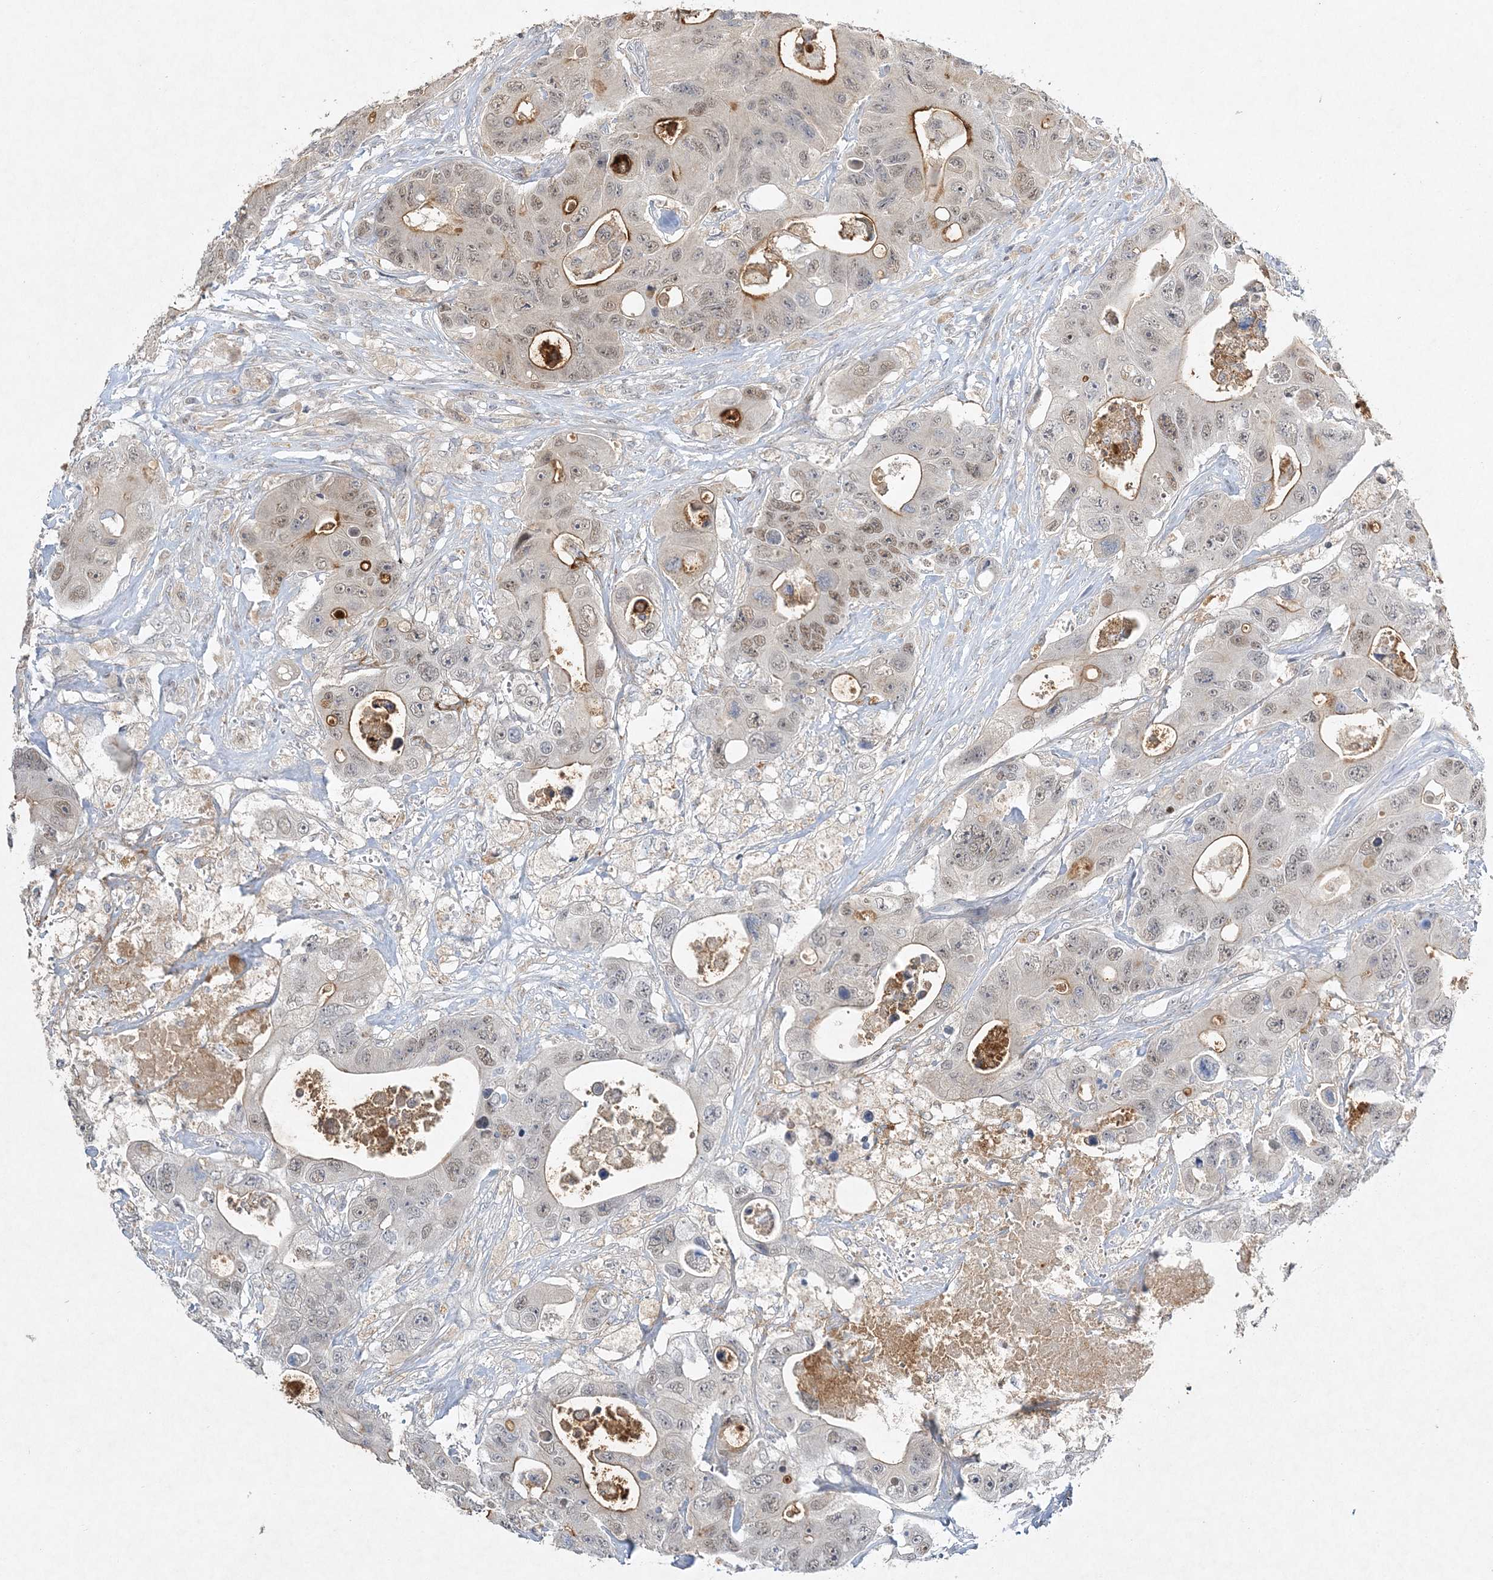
{"staining": {"intensity": "weak", "quantity": "25%-75%", "location": "nuclear"}, "tissue": "colorectal cancer", "cell_type": "Tumor cells", "image_type": "cancer", "snomed": [{"axis": "morphology", "description": "Adenocarcinoma, NOS"}, {"axis": "topography", "description": "Colon"}], "caption": "Adenocarcinoma (colorectal) stained for a protein displays weak nuclear positivity in tumor cells.", "gene": "MAT2B", "patient": {"sex": "female", "age": 46}}